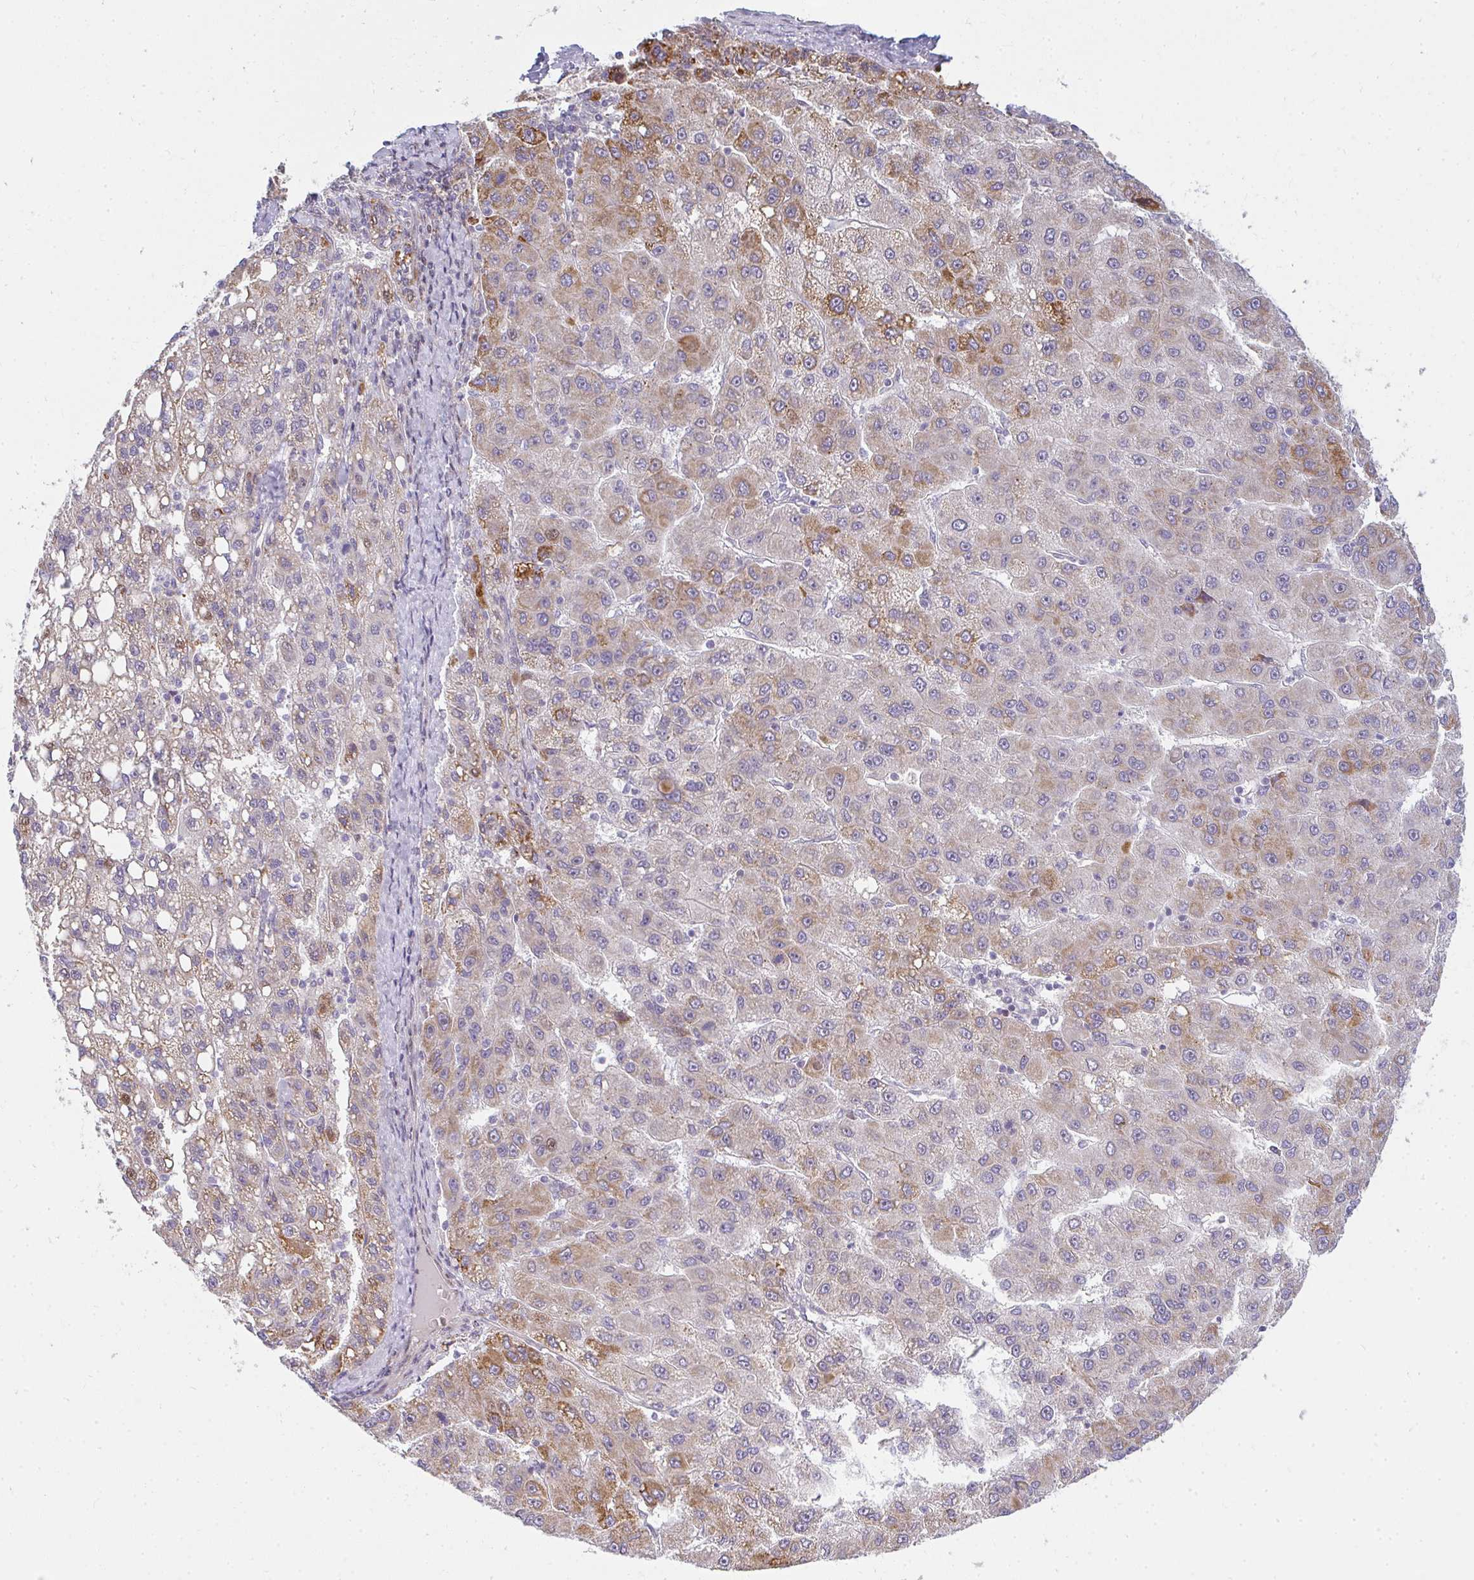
{"staining": {"intensity": "moderate", "quantity": "<25%", "location": "cytoplasmic/membranous"}, "tissue": "liver cancer", "cell_type": "Tumor cells", "image_type": "cancer", "snomed": [{"axis": "morphology", "description": "Carcinoma, Hepatocellular, NOS"}, {"axis": "topography", "description": "Liver"}], "caption": "IHC (DAB (3,3'-diaminobenzidine)) staining of human liver hepatocellular carcinoma shows moderate cytoplasmic/membranous protein positivity in approximately <25% of tumor cells. The protein is stained brown, and the nuclei are stained in blue (DAB (3,3'-diaminobenzidine) IHC with brightfield microscopy, high magnification).", "gene": "PLA2G5", "patient": {"sex": "female", "age": 82}}